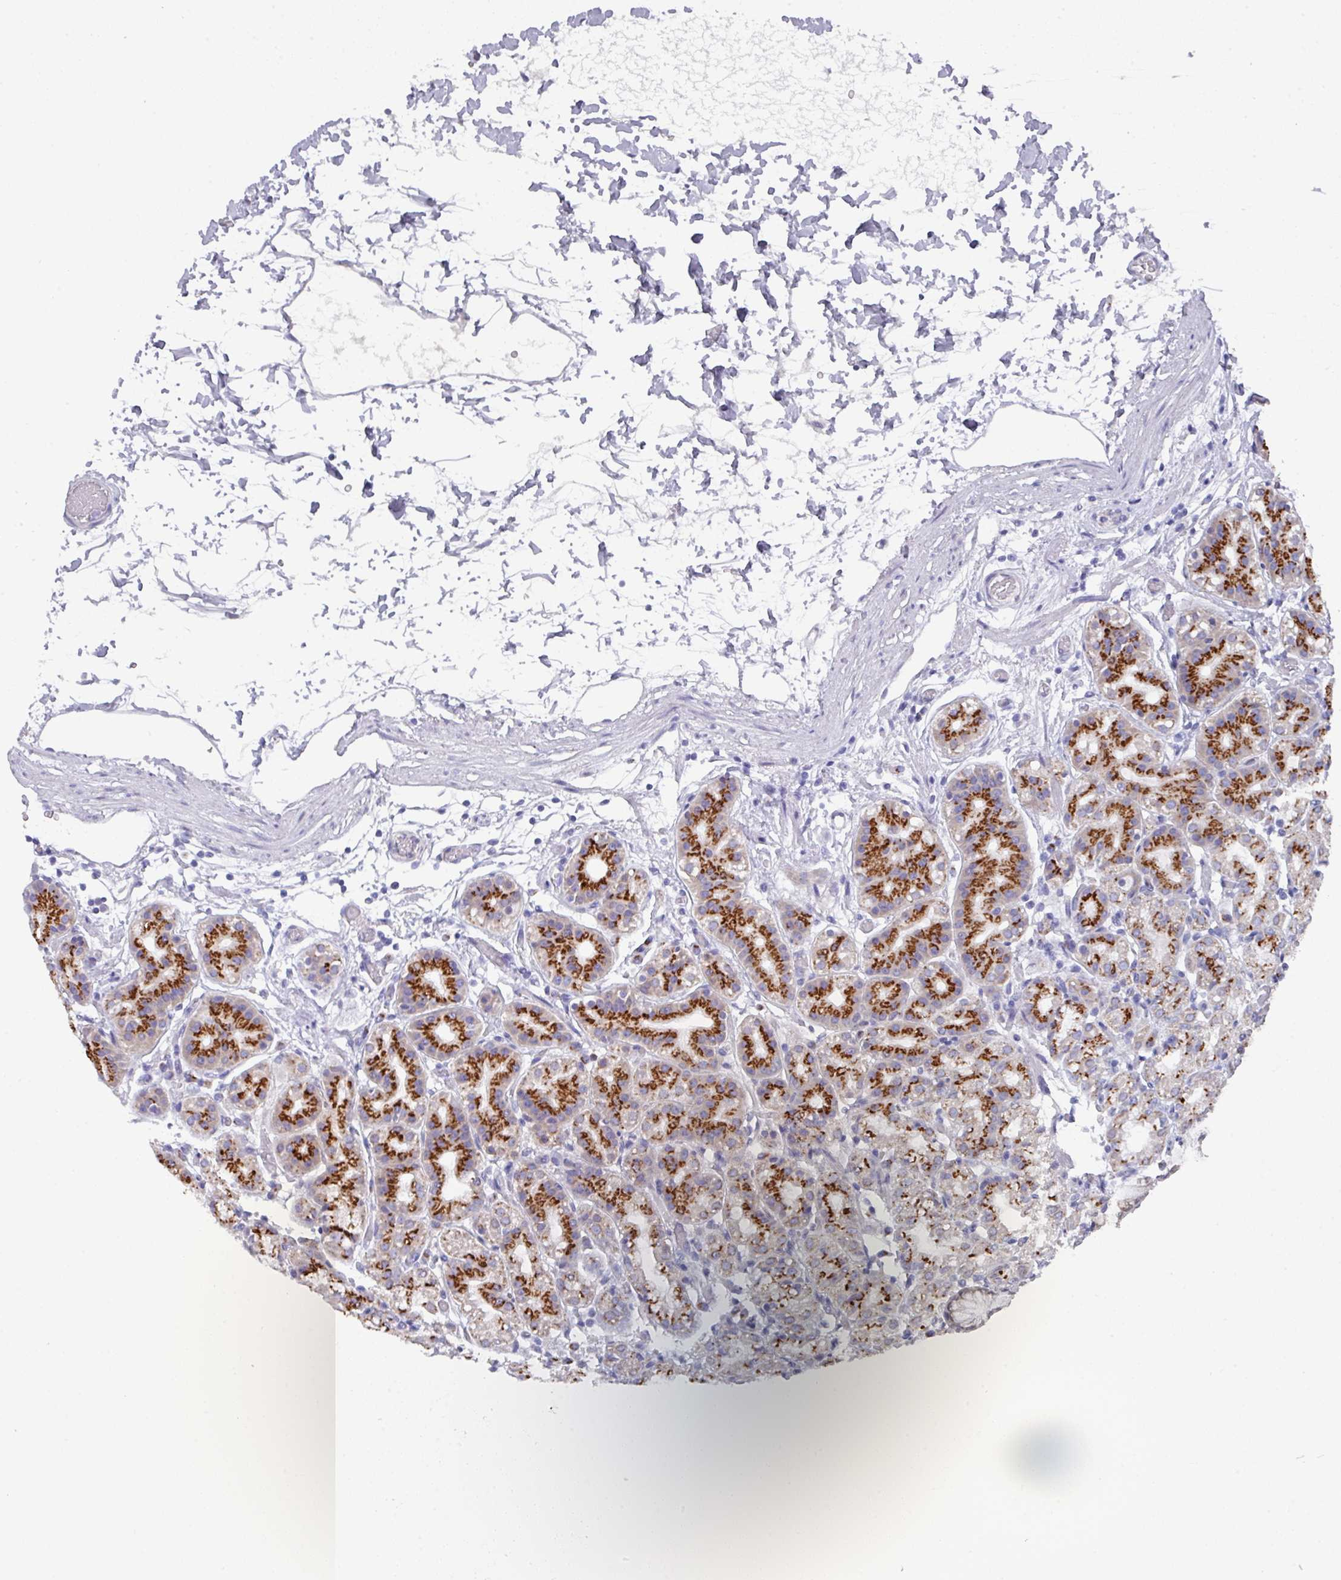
{"staining": {"intensity": "strong", "quantity": "25%-75%", "location": "cytoplasmic/membranous"}, "tissue": "stomach", "cell_type": "Glandular cells", "image_type": "normal", "snomed": [{"axis": "morphology", "description": "Normal tissue, NOS"}, {"axis": "topography", "description": "Stomach"}], "caption": "Approximately 25%-75% of glandular cells in benign human stomach exhibit strong cytoplasmic/membranous protein expression as visualized by brown immunohistochemical staining.", "gene": "VKORC1L1", "patient": {"sex": "female", "age": 57}}